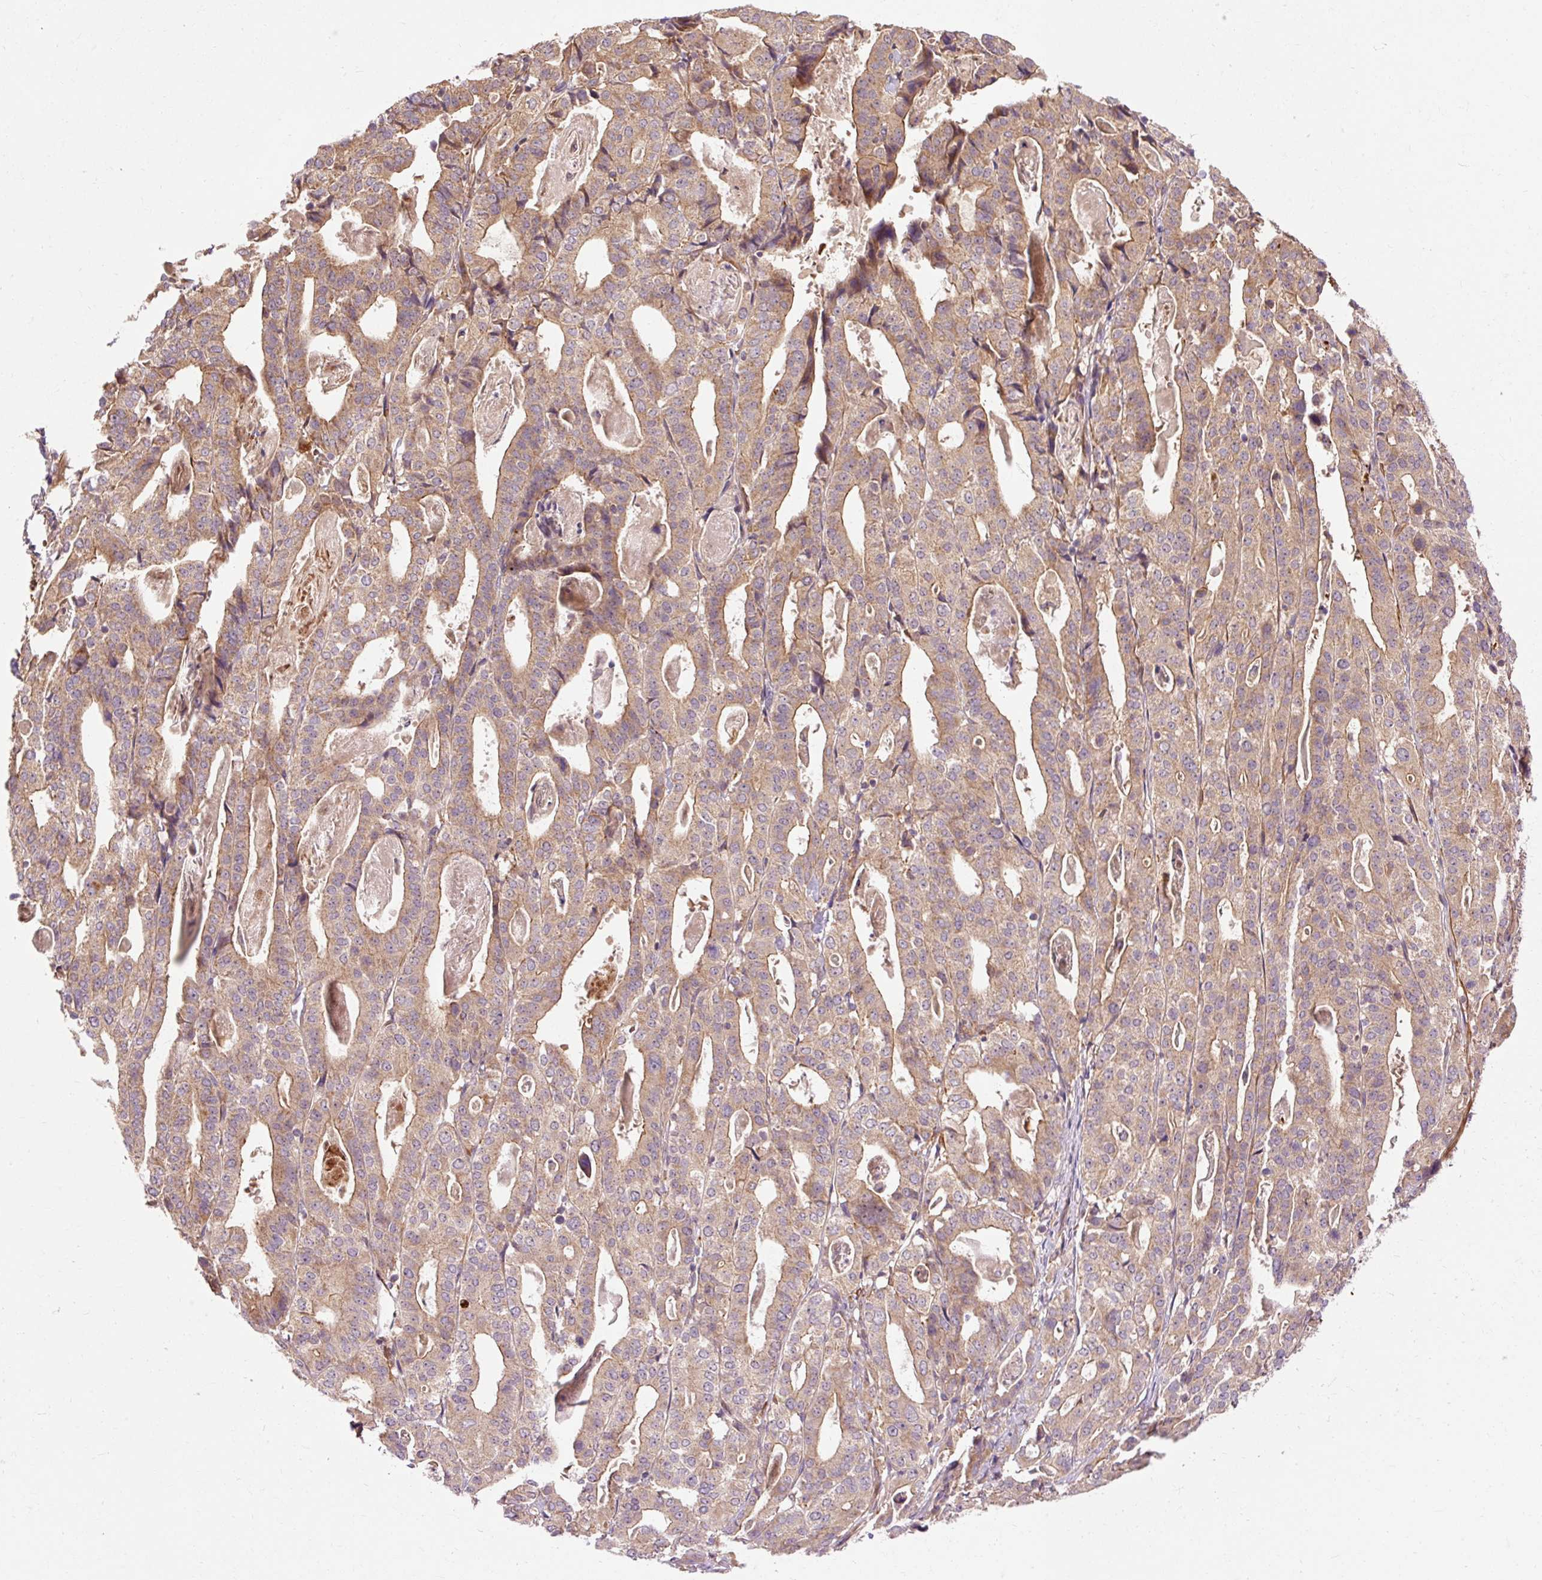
{"staining": {"intensity": "weak", "quantity": ">75%", "location": "cytoplasmic/membranous"}, "tissue": "stomach cancer", "cell_type": "Tumor cells", "image_type": "cancer", "snomed": [{"axis": "morphology", "description": "Adenocarcinoma, NOS"}, {"axis": "topography", "description": "Stomach"}], "caption": "This histopathology image exhibits immunohistochemistry staining of stomach cancer, with low weak cytoplasmic/membranous staining in approximately >75% of tumor cells.", "gene": "RIPOR3", "patient": {"sex": "male", "age": 48}}